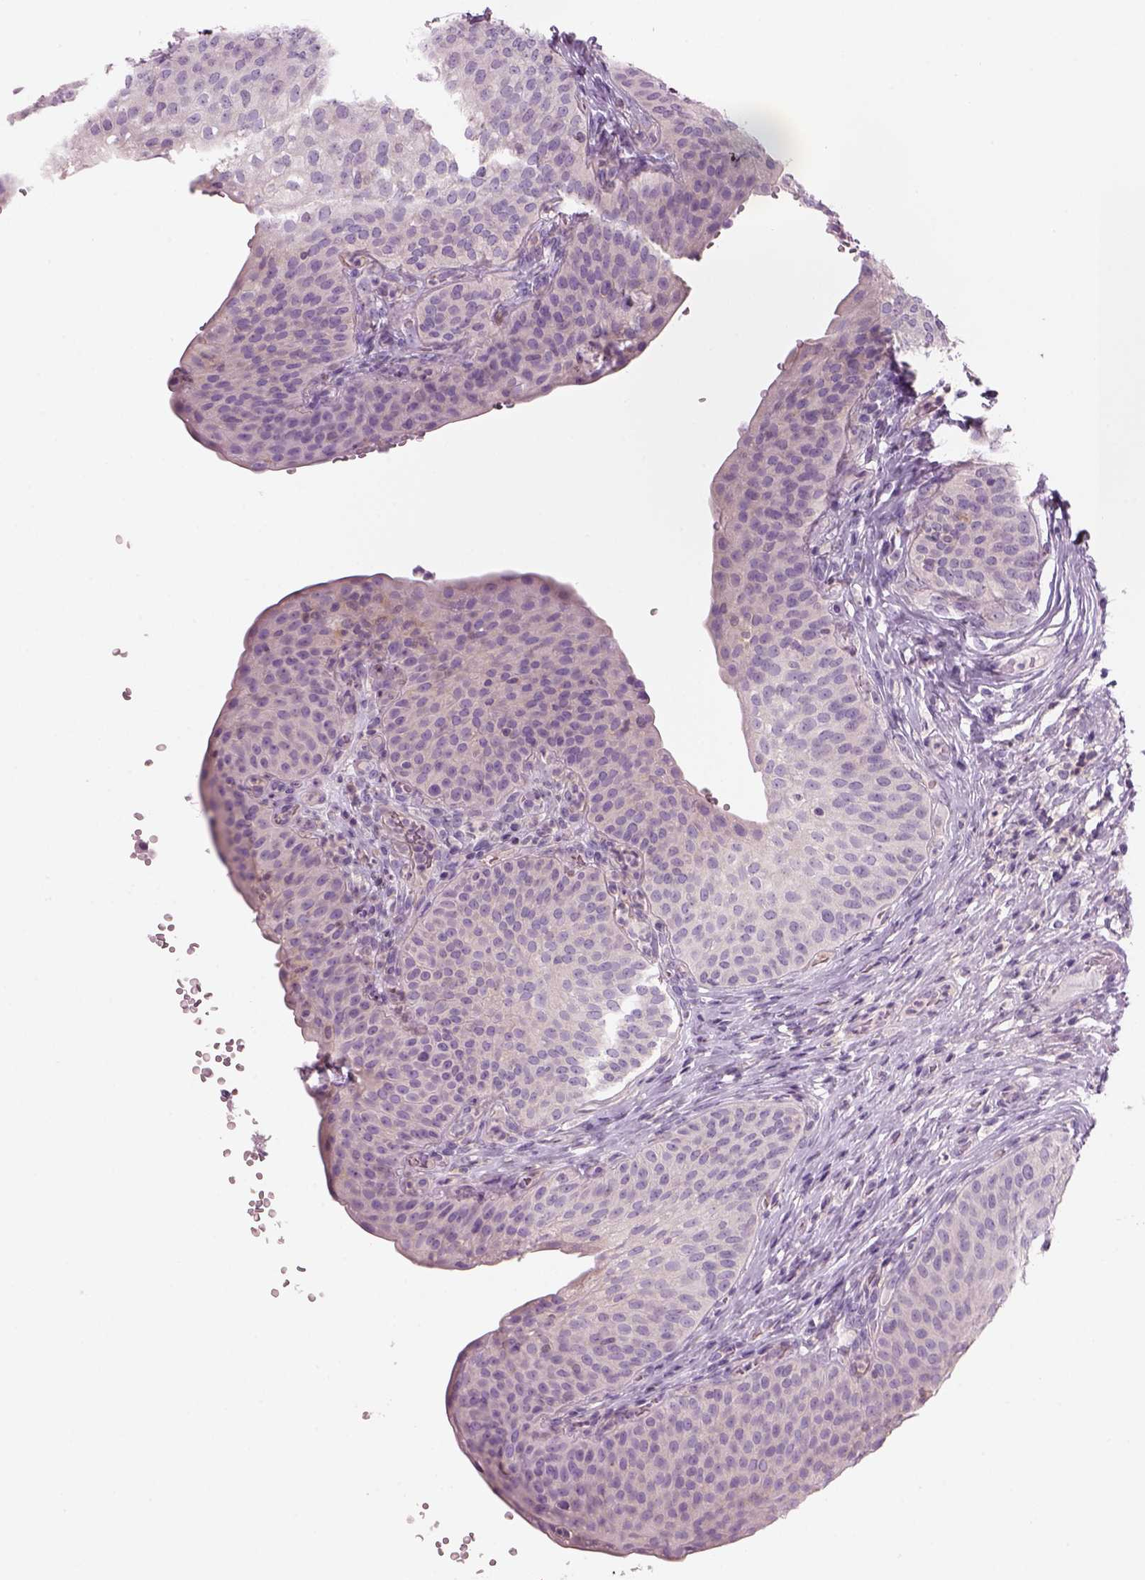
{"staining": {"intensity": "negative", "quantity": "none", "location": "none"}, "tissue": "urinary bladder", "cell_type": "Urothelial cells", "image_type": "normal", "snomed": [{"axis": "morphology", "description": "Normal tissue, NOS"}, {"axis": "topography", "description": "Urinary bladder"}], "caption": "Immunohistochemical staining of normal human urinary bladder displays no significant positivity in urothelial cells. The staining was performed using DAB to visualize the protein expression in brown, while the nuclei were stained in blue with hematoxylin (Magnification: 20x).", "gene": "SLC1A7", "patient": {"sex": "male", "age": 66}}